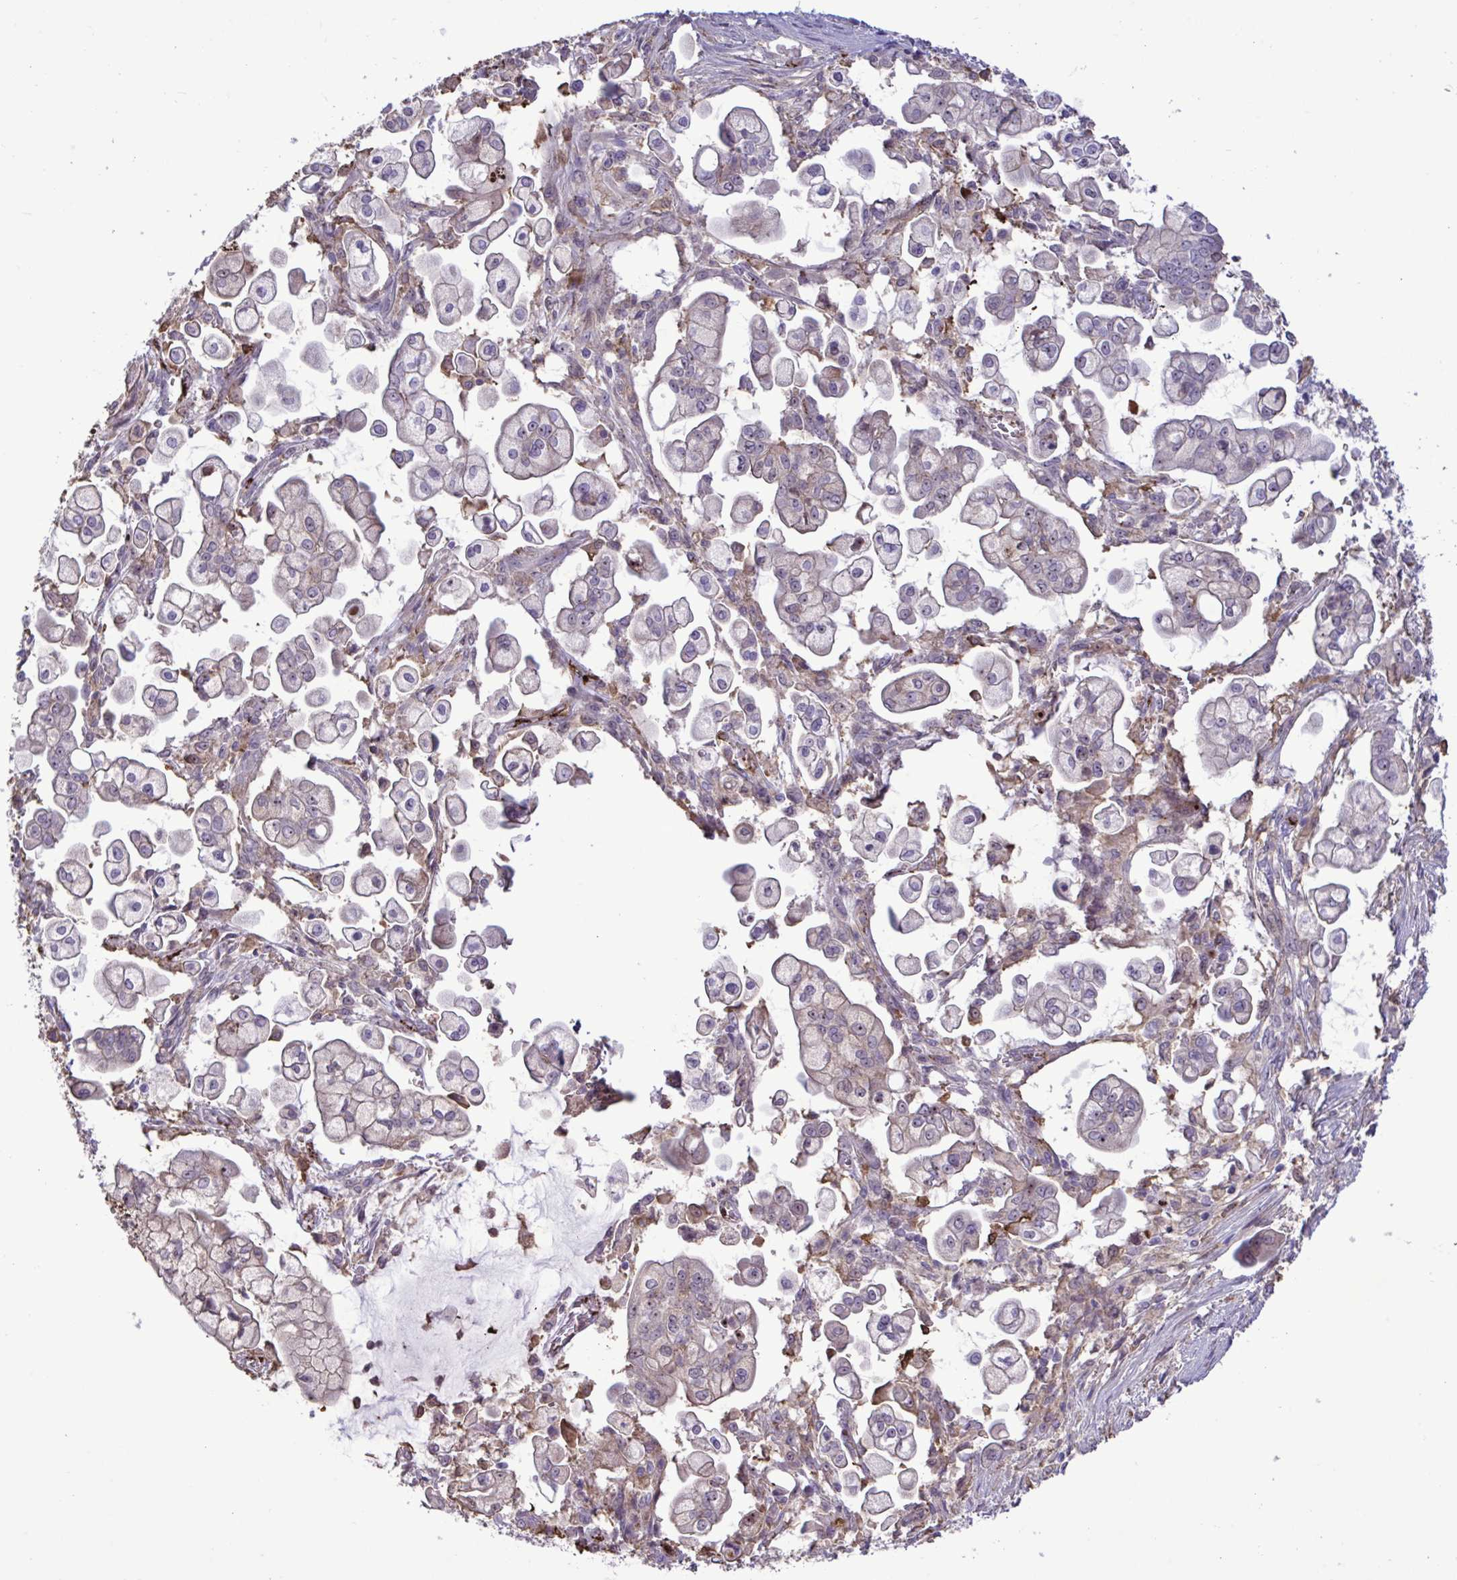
{"staining": {"intensity": "moderate", "quantity": "<25%", "location": "cytoplasmic/membranous,nuclear"}, "tissue": "pancreatic cancer", "cell_type": "Tumor cells", "image_type": "cancer", "snomed": [{"axis": "morphology", "description": "Adenocarcinoma, NOS"}, {"axis": "topography", "description": "Pancreas"}], "caption": "IHC (DAB) staining of pancreatic adenocarcinoma demonstrates moderate cytoplasmic/membranous and nuclear protein staining in about <25% of tumor cells.", "gene": "CD101", "patient": {"sex": "female", "age": 69}}